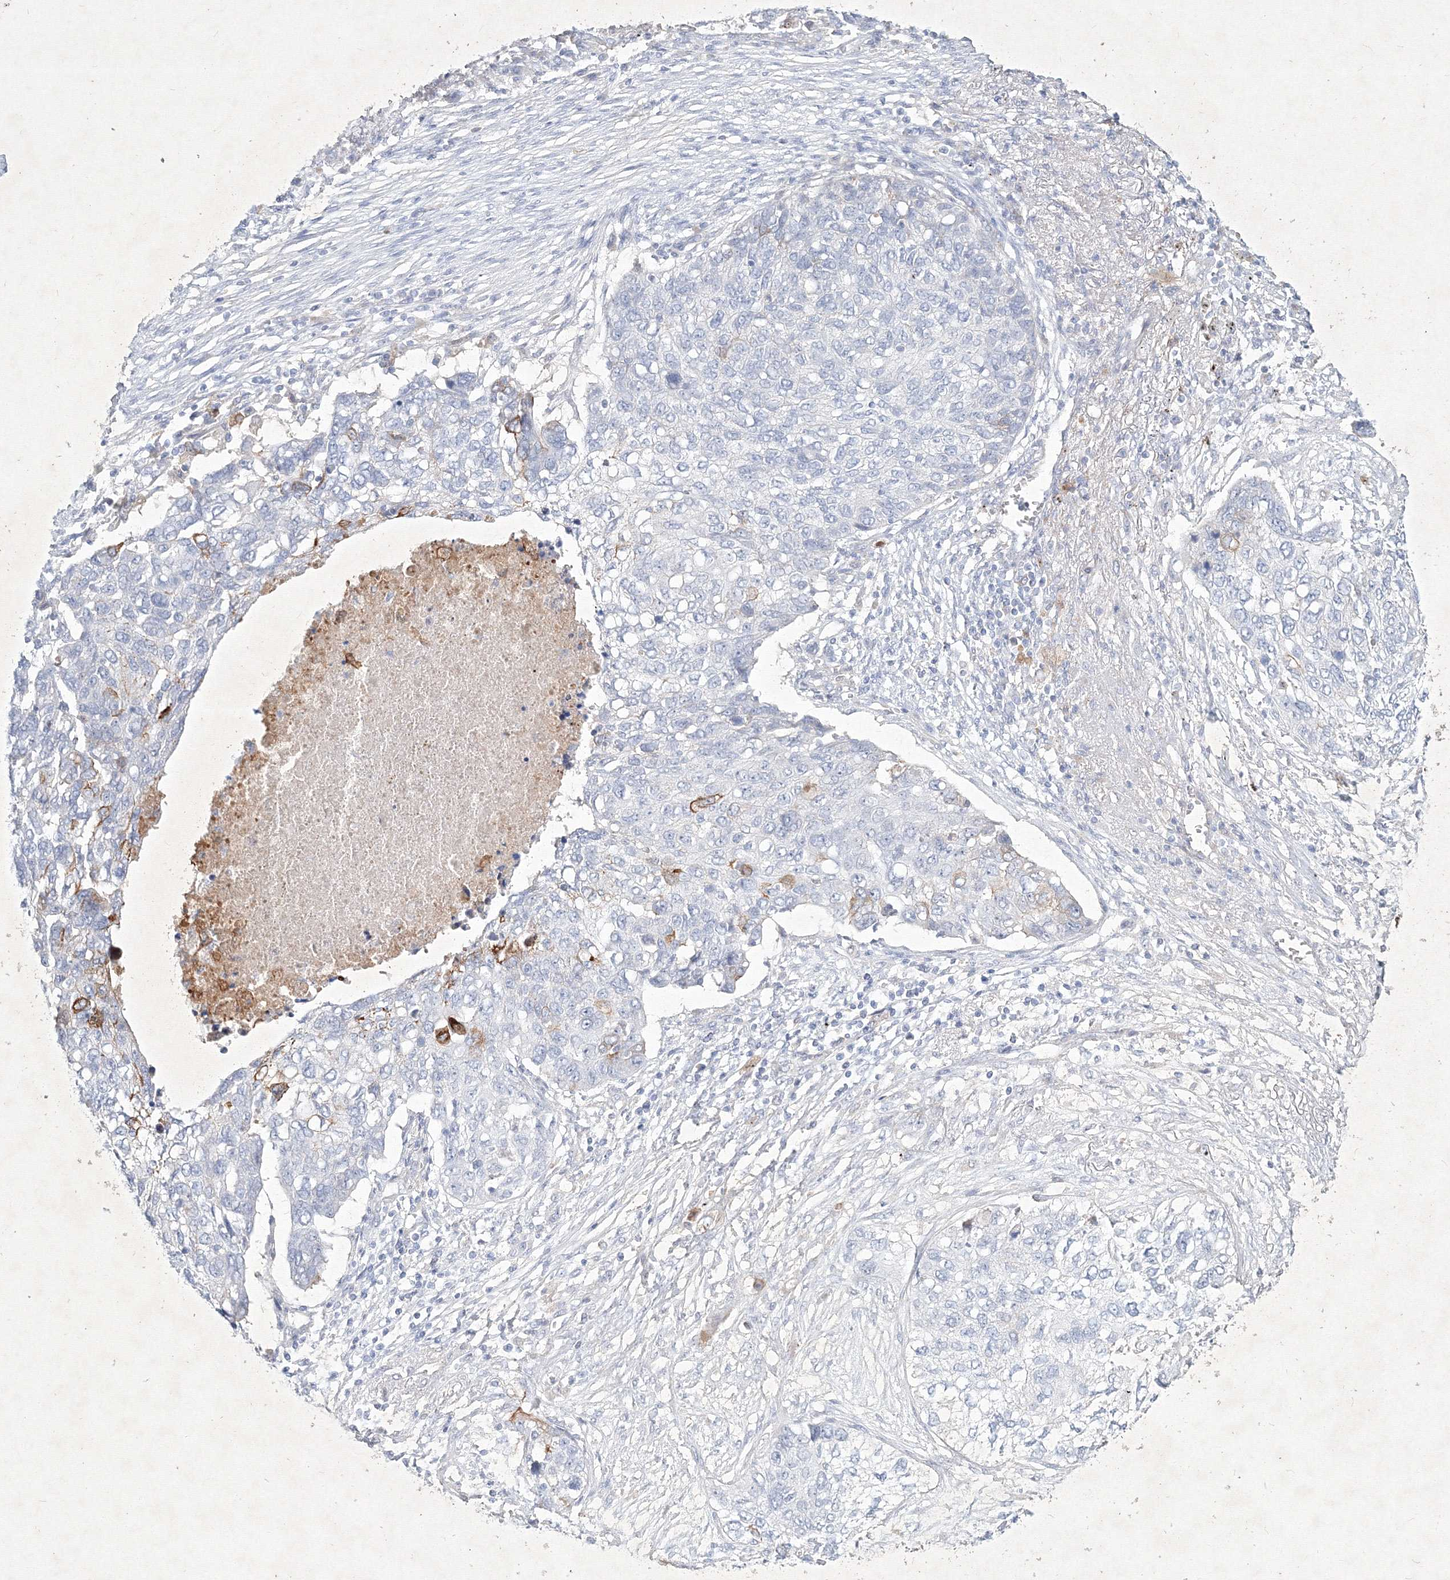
{"staining": {"intensity": "negative", "quantity": "none", "location": "none"}, "tissue": "lung cancer", "cell_type": "Tumor cells", "image_type": "cancer", "snomed": [{"axis": "morphology", "description": "Squamous cell carcinoma, NOS"}, {"axis": "topography", "description": "Lung"}], "caption": "DAB (3,3'-diaminobenzidine) immunohistochemical staining of human lung cancer shows no significant positivity in tumor cells. (DAB (3,3'-diaminobenzidine) immunohistochemistry (IHC) visualized using brightfield microscopy, high magnification).", "gene": "CXXC4", "patient": {"sex": "female", "age": 63}}